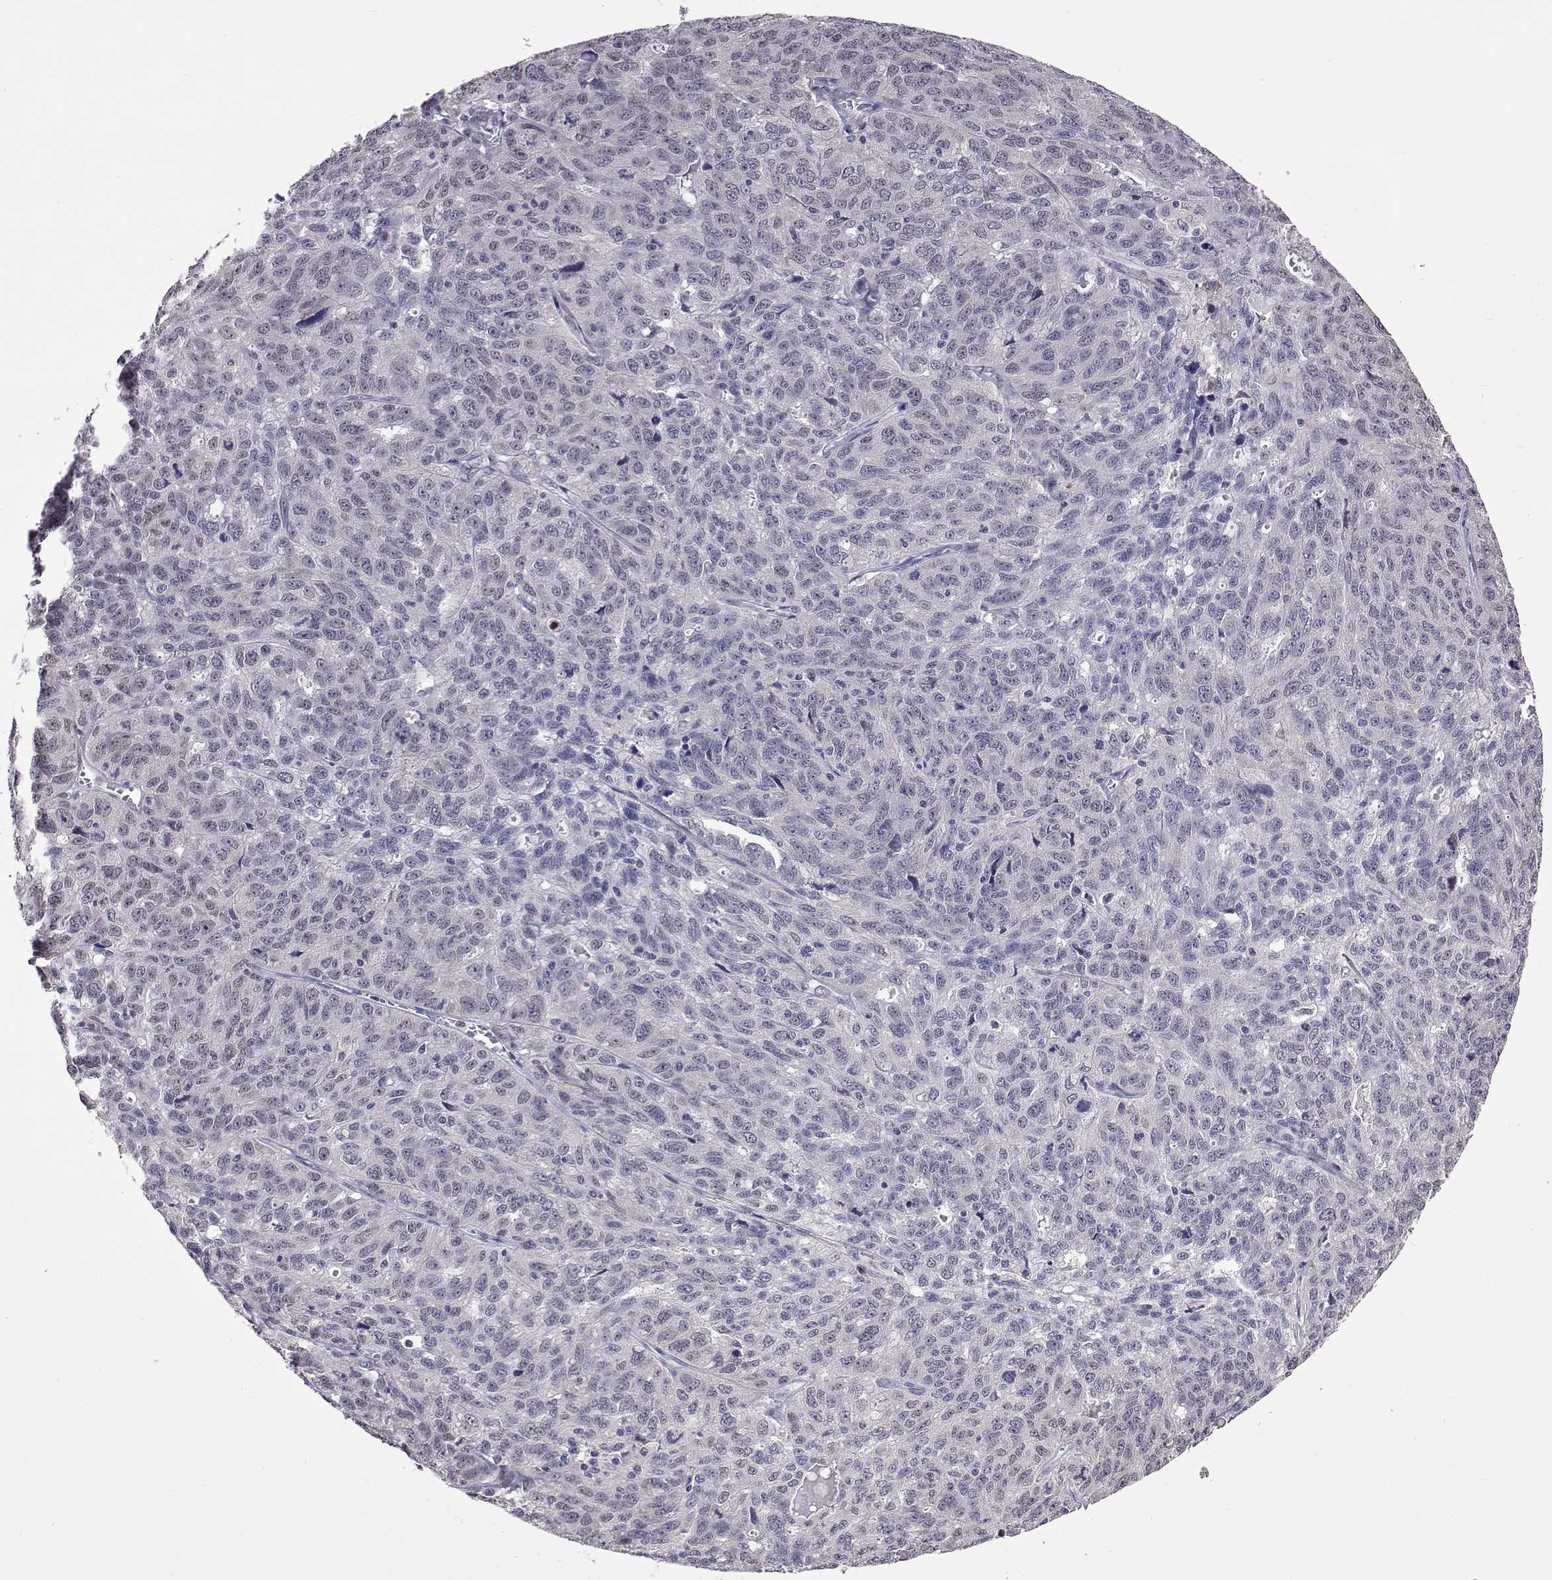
{"staining": {"intensity": "negative", "quantity": "none", "location": "none"}, "tissue": "ovarian cancer", "cell_type": "Tumor cells", "image_type": "cancer", "snomed": [{"axis": "morphology", "description": "Cystadenocarcinoma, serous, NOS"}, {"axis": "topography", "description": "Ovary"}], "caption": "DAB immunohistochemical staining of human ovarian cancer (serous cystadenocarcinoma) displays no significant positivity in tumor cells.", "gene": "HNRNPA0", "patient": {"sex": "female", "age": 71}}